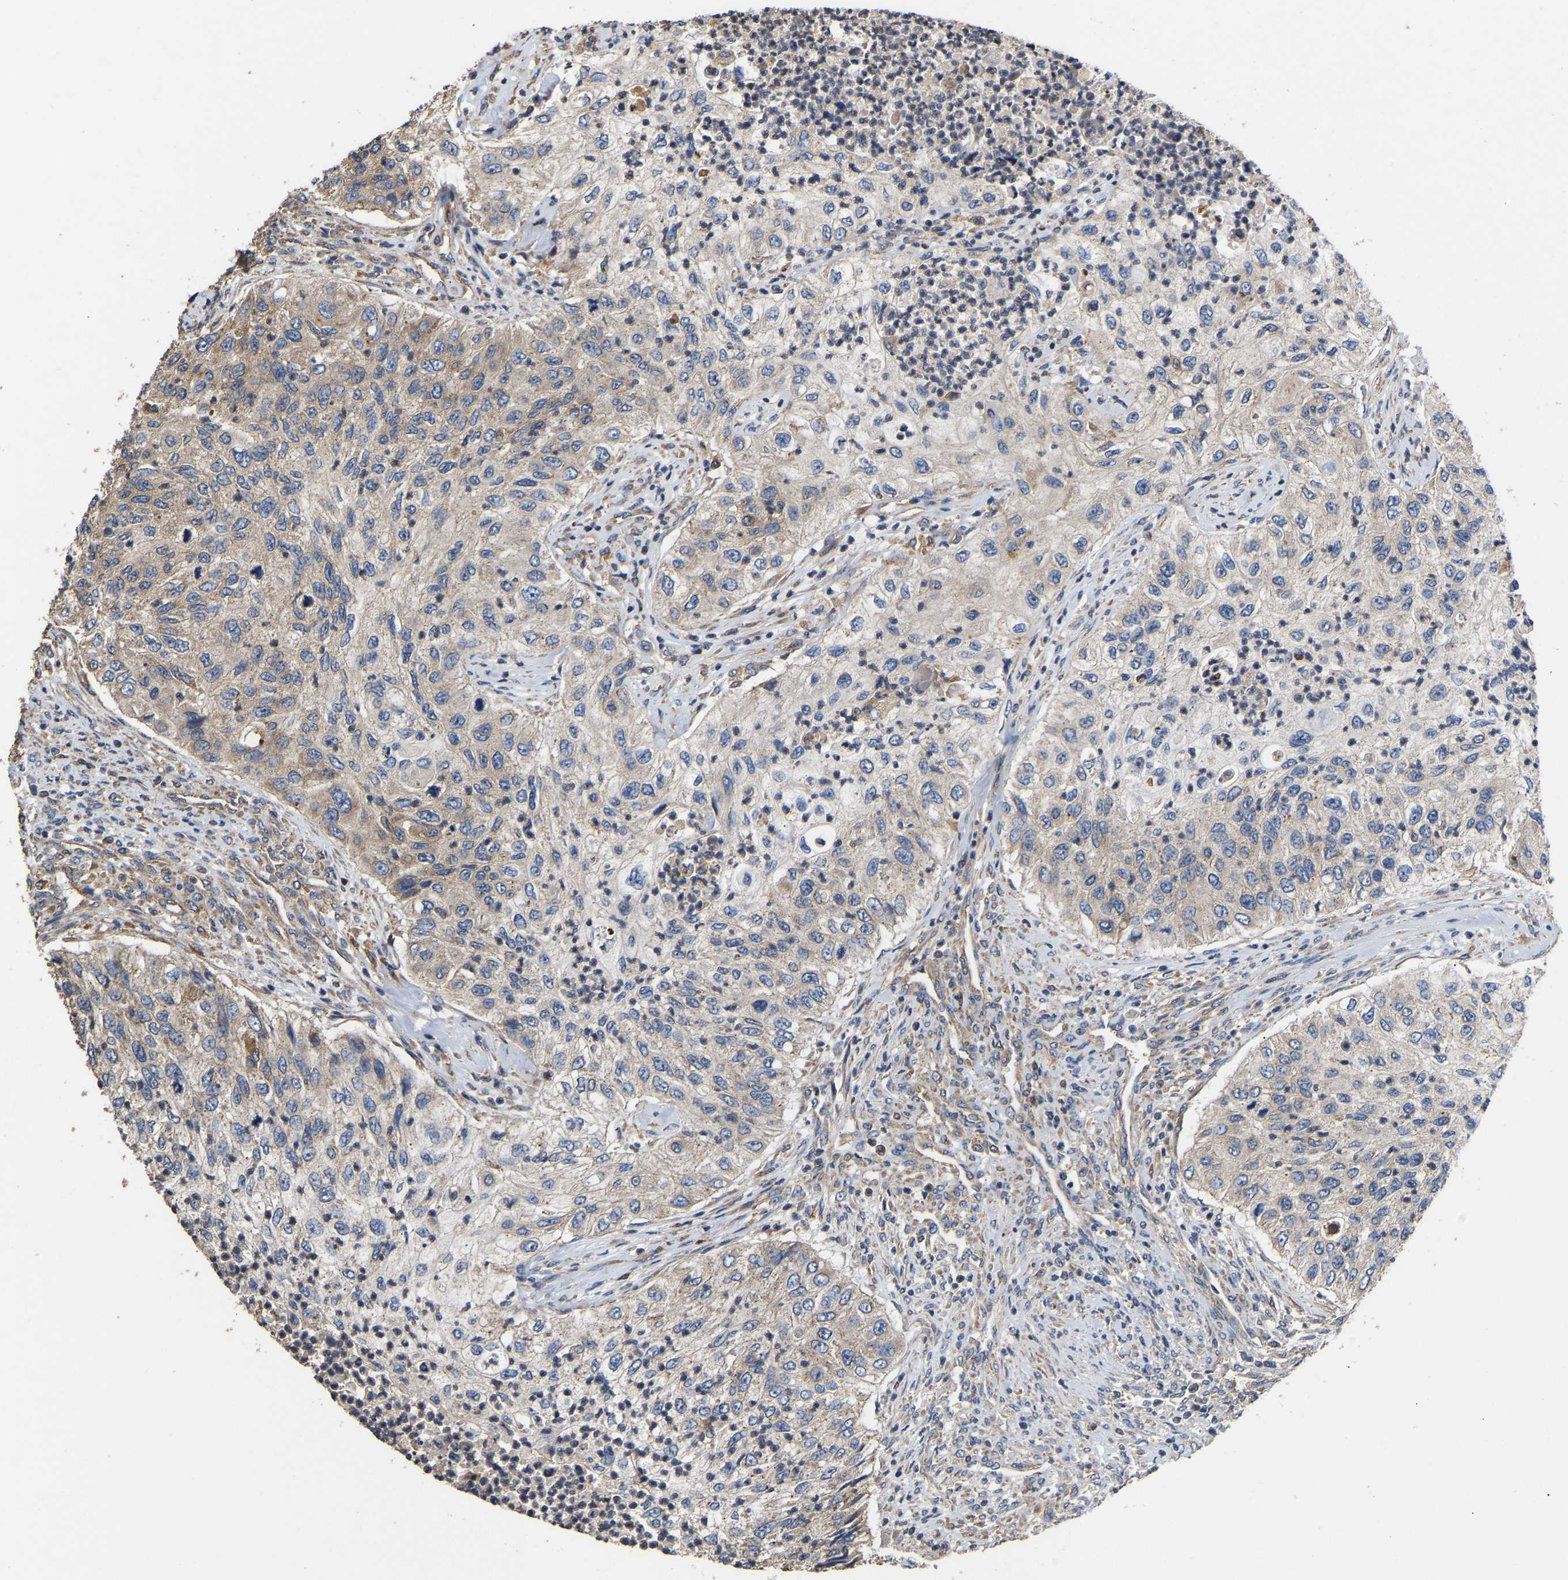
{"staining": {"intensity": "weak", "quantity": "<25%", "location": "cytoplasmic/membranous"}, "tissue": "urothelial cancer", "cell_type": "Tumor cells", "image_type": "cancer", "snomed": [{"axis": "morphology", "description": "Urothelial carcinoma, High grade"}, {"axis": "topography", "description": "Urinary bladder"}], "caption": "Urothelial carcinoma (high-grade) stained for a protein using immunohistochemistry demonstrates no expression tumor cells.", "gene": "AIMP2", "patient": {"sex": "female", "age": 60}}